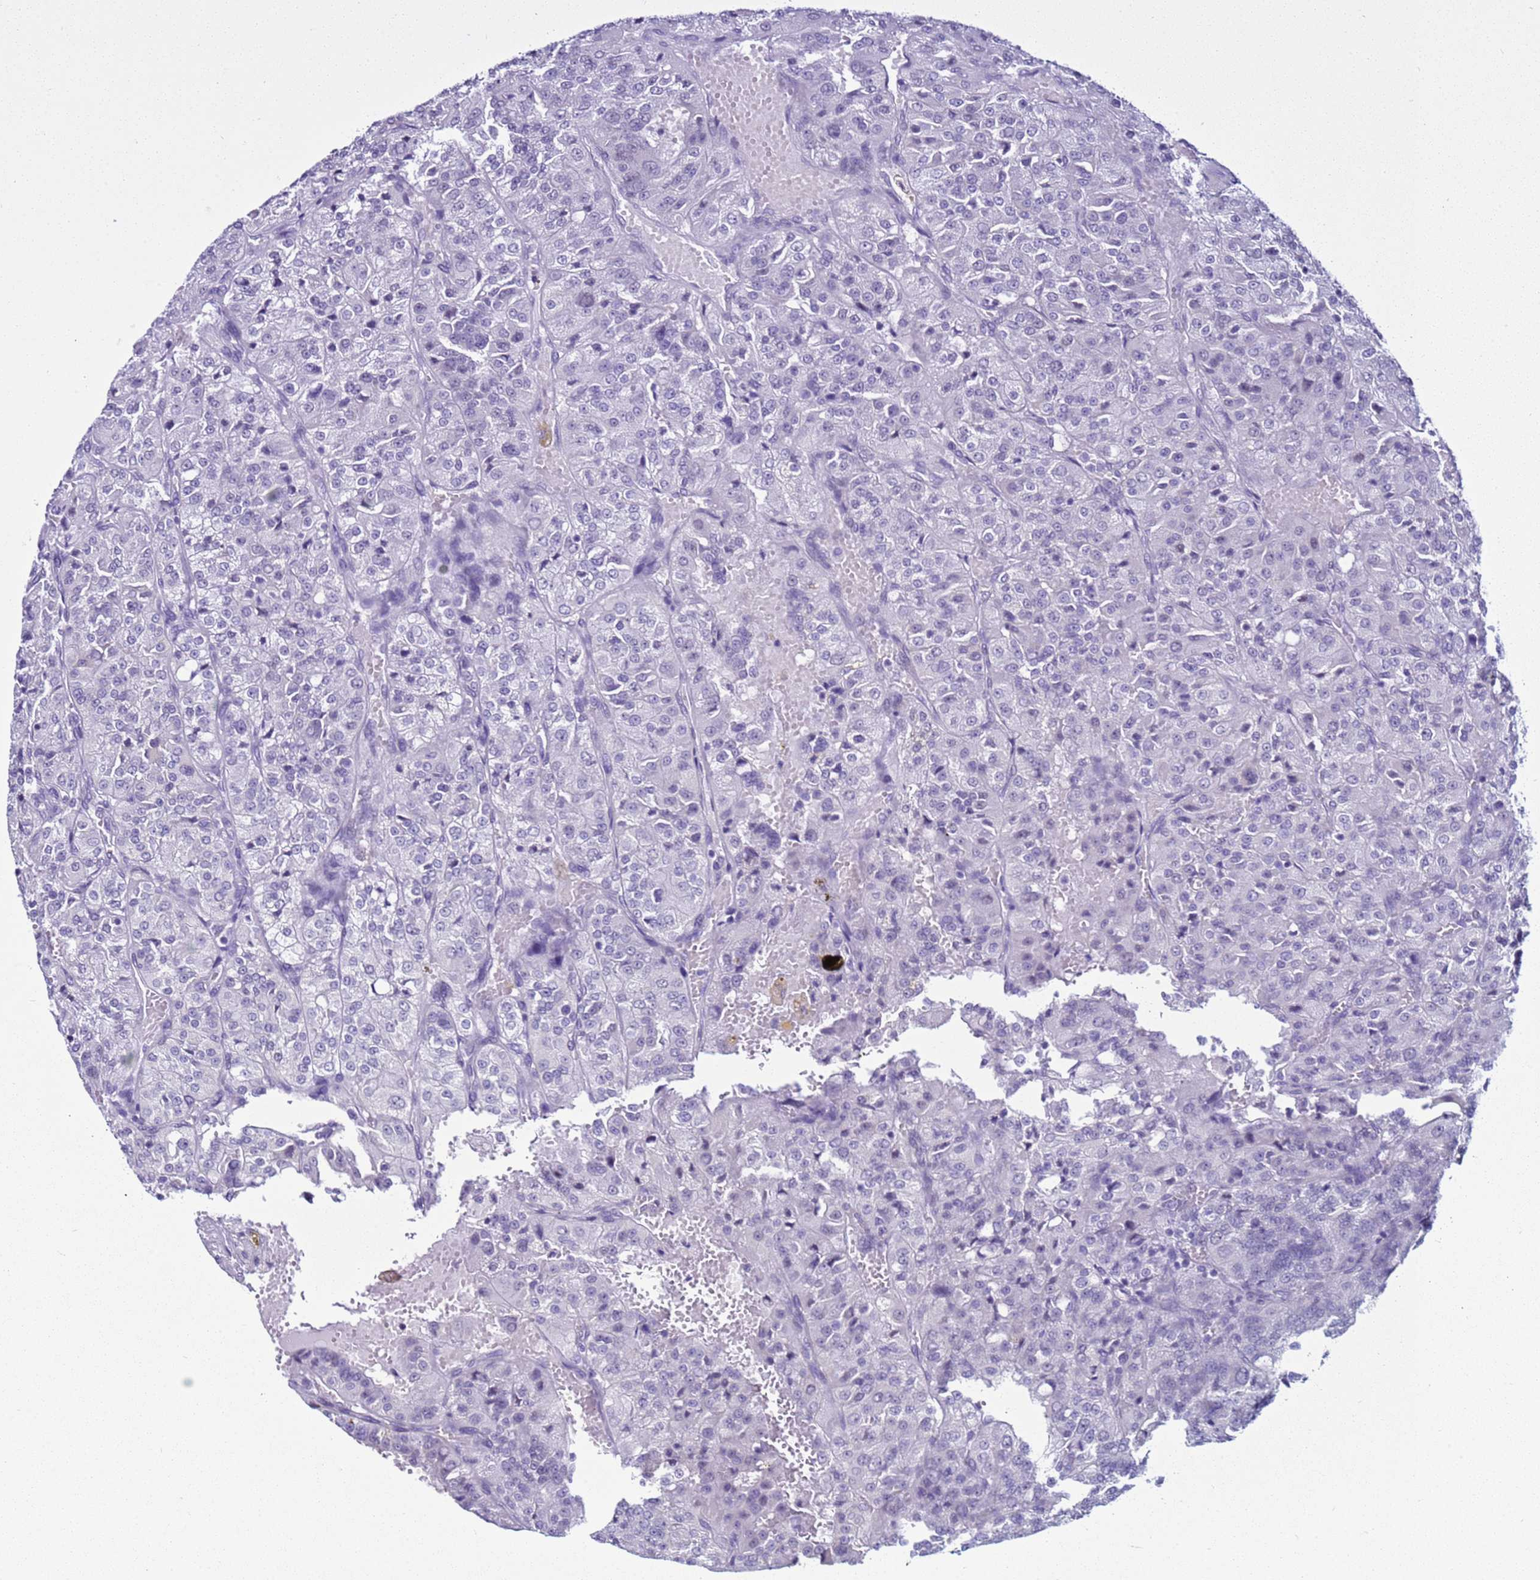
{"staining": {"intensity": "negative", "quantity": "none", "location": "none"}, "tissue": "renal cancer", "cell_type": "Tumor cells", "image_type": "cancer", "snomed": [{"axis": "morphology", "description": "Adenocarcinoma, NOS"}, {"axis": "topography", "description": "Kidney"}], "caption": "High power microscopy photomicrograph of an immunohistochemistry histopathology image of renal cancer (adenocarcinoma), revealing no significant staining in tumor cells. Brightfield microscopy of IHC stained with DAB (3,3'-diaminobenzidine) (brown) and hematoxylin (blue), captured at high magnification.", "gene": "LRRC10B", "patient": {"sex": "female", "age": 63}}